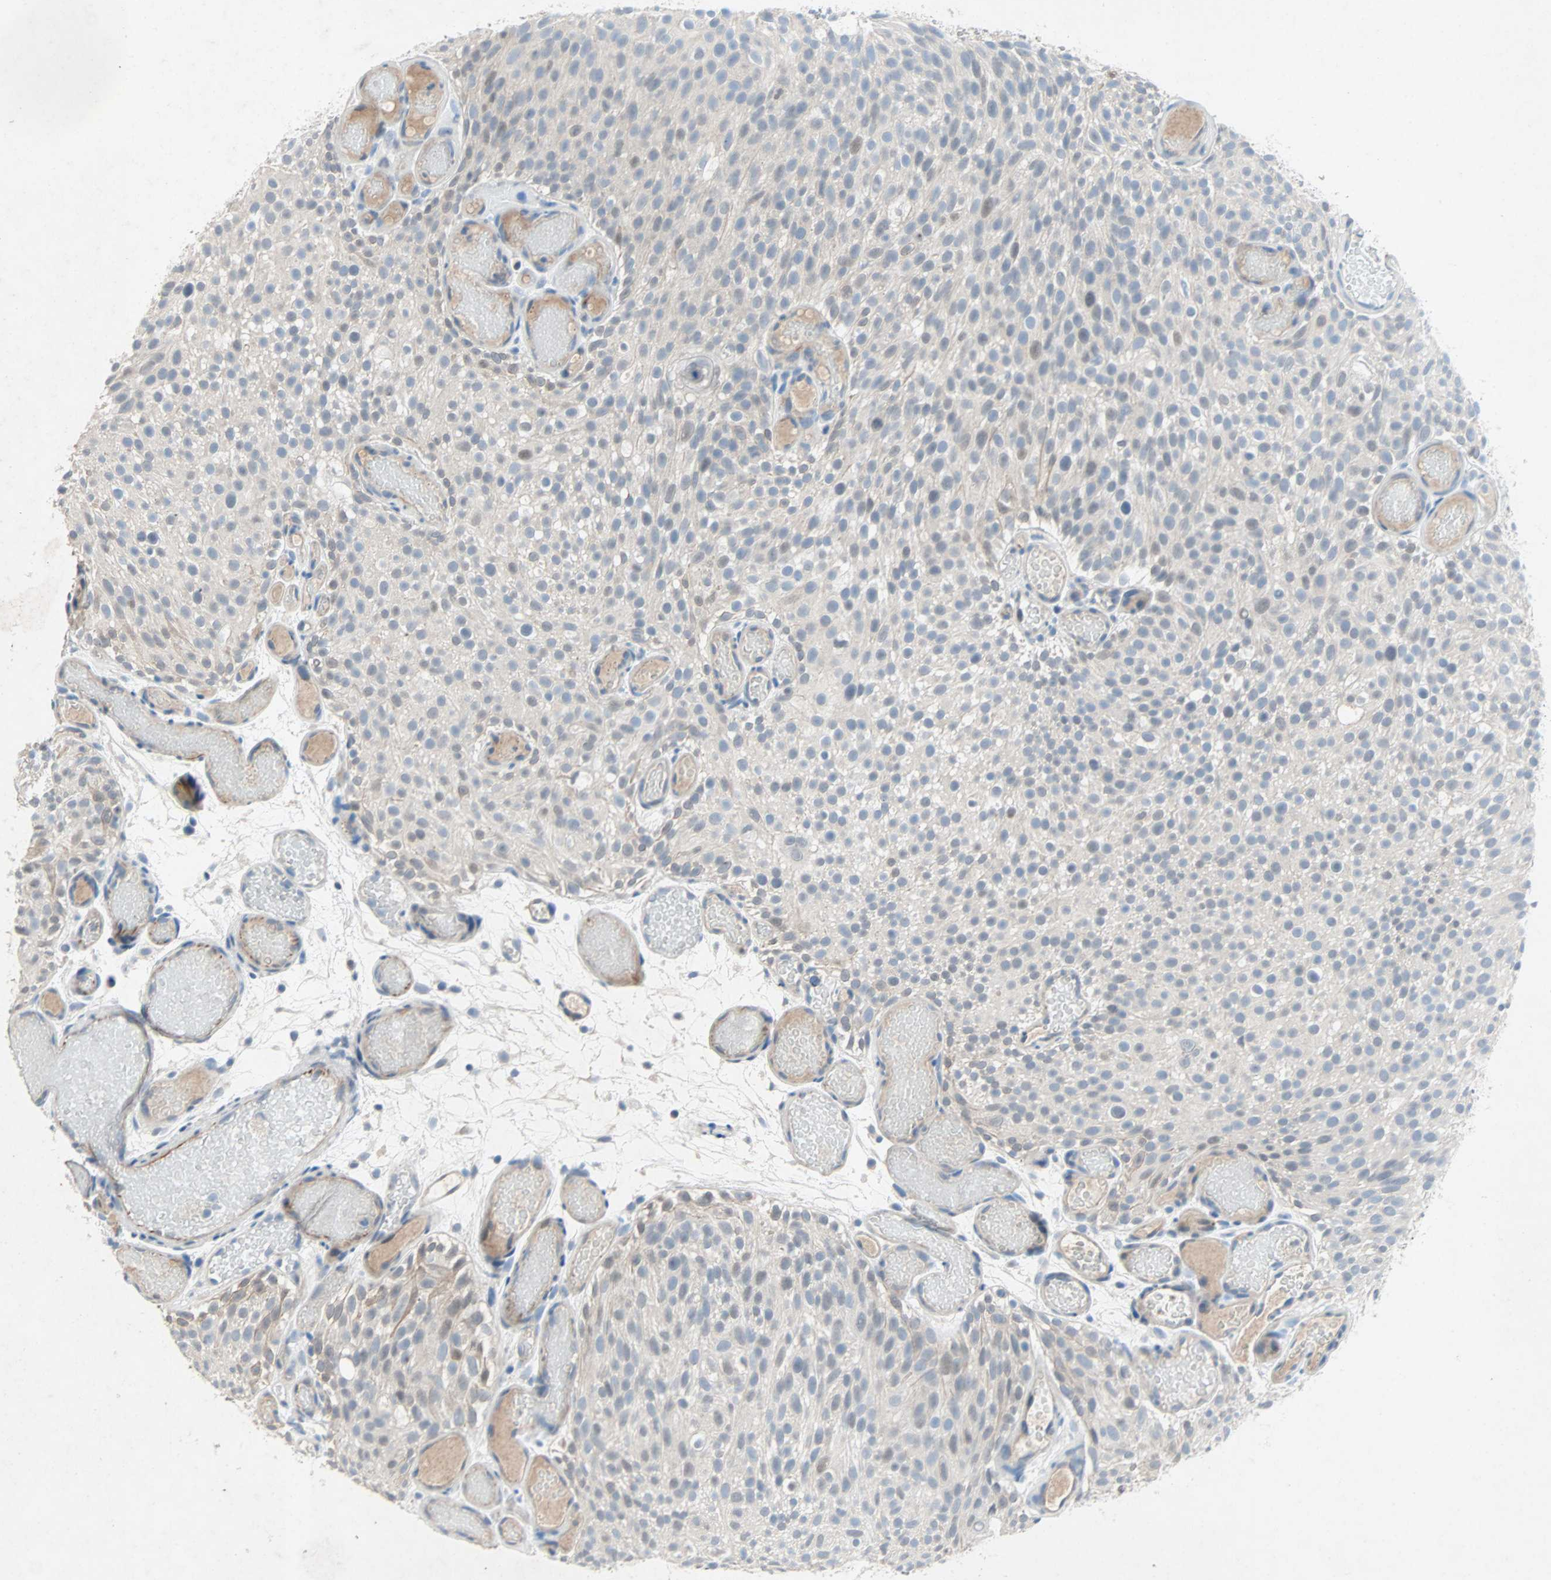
{"staining": {"intensity": "weak", "quantity": "<25%", "location": "cytoplasmic/membranous"}, "tissue": "urothelial cancer", "cell_type": "Tumor cells", "image_type": "cancer", "snomed": [{"axis": "morphology", "description": "Urothelial carcinoma, Low grade"}, {"axis": "topography", "description": "Urinary bladder"}], "caption": "This is a photomicrograph of immunohistochemistry (IHC) staining of urothelial cancer, which shows no positivity in tumor cells.", "gene": "PCDHB2", "patient": {"sex": "male", "age": 78}}